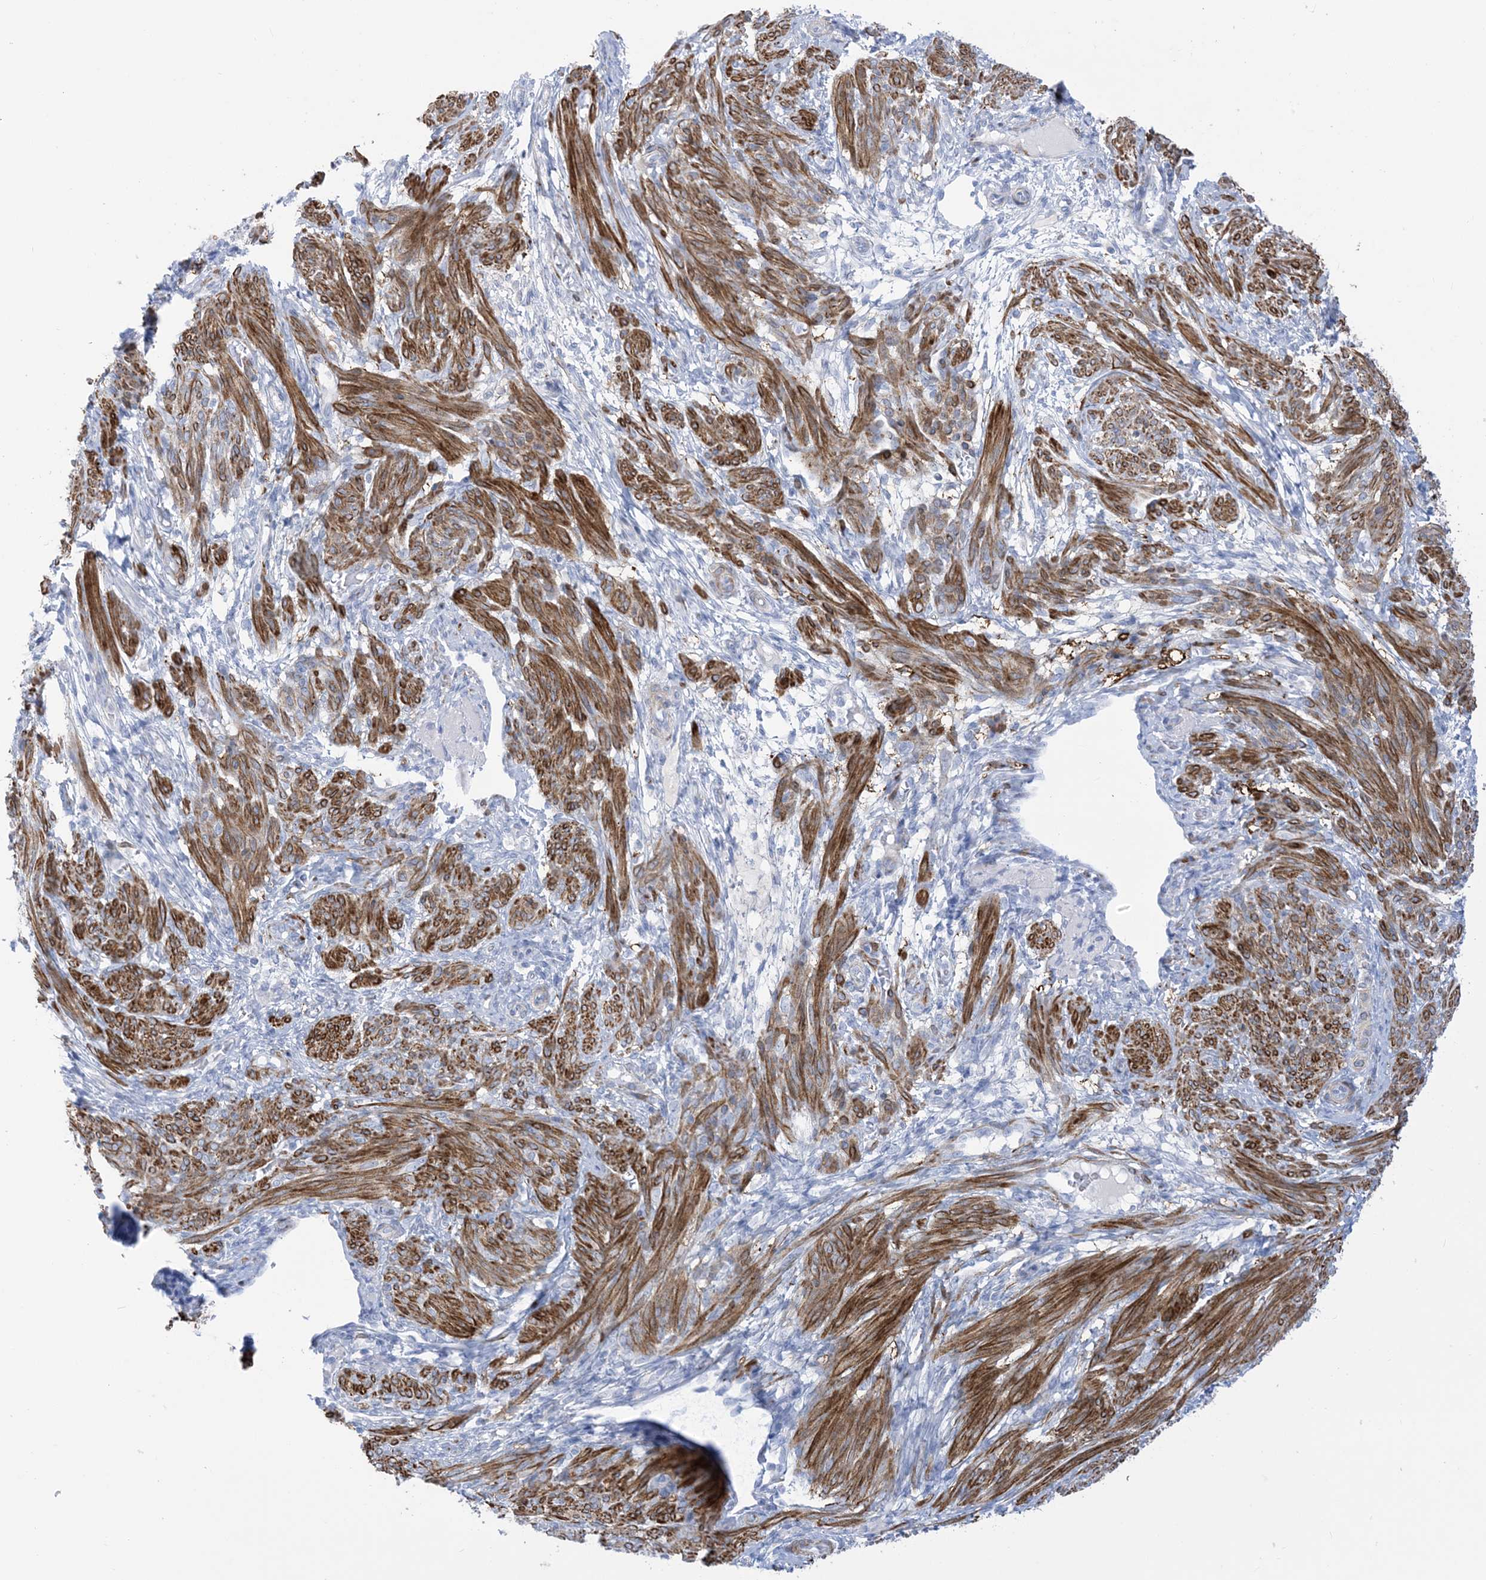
{"staining": {"intensity": "strong", "quantity": ">75%", "location": "cytoplasmic/membranous"}, "tissue": "smooth muscle", "cell_type": "Smooth muscle cells", "image_type": "normal", "snomed": [{"axis": "morphology", "description": "Normal tissue, NOS"}, {"axis": "topography", "description": "Smooth muscle"}], "caption": "Immunohistochemical staining of benign human smooth muscle demonstrates strong cytoplasmic/membranous protein expression in about >75% of smooth muscle cells.", "gene": "MARS2", "patient": {"sex": "female", "age": 39}}